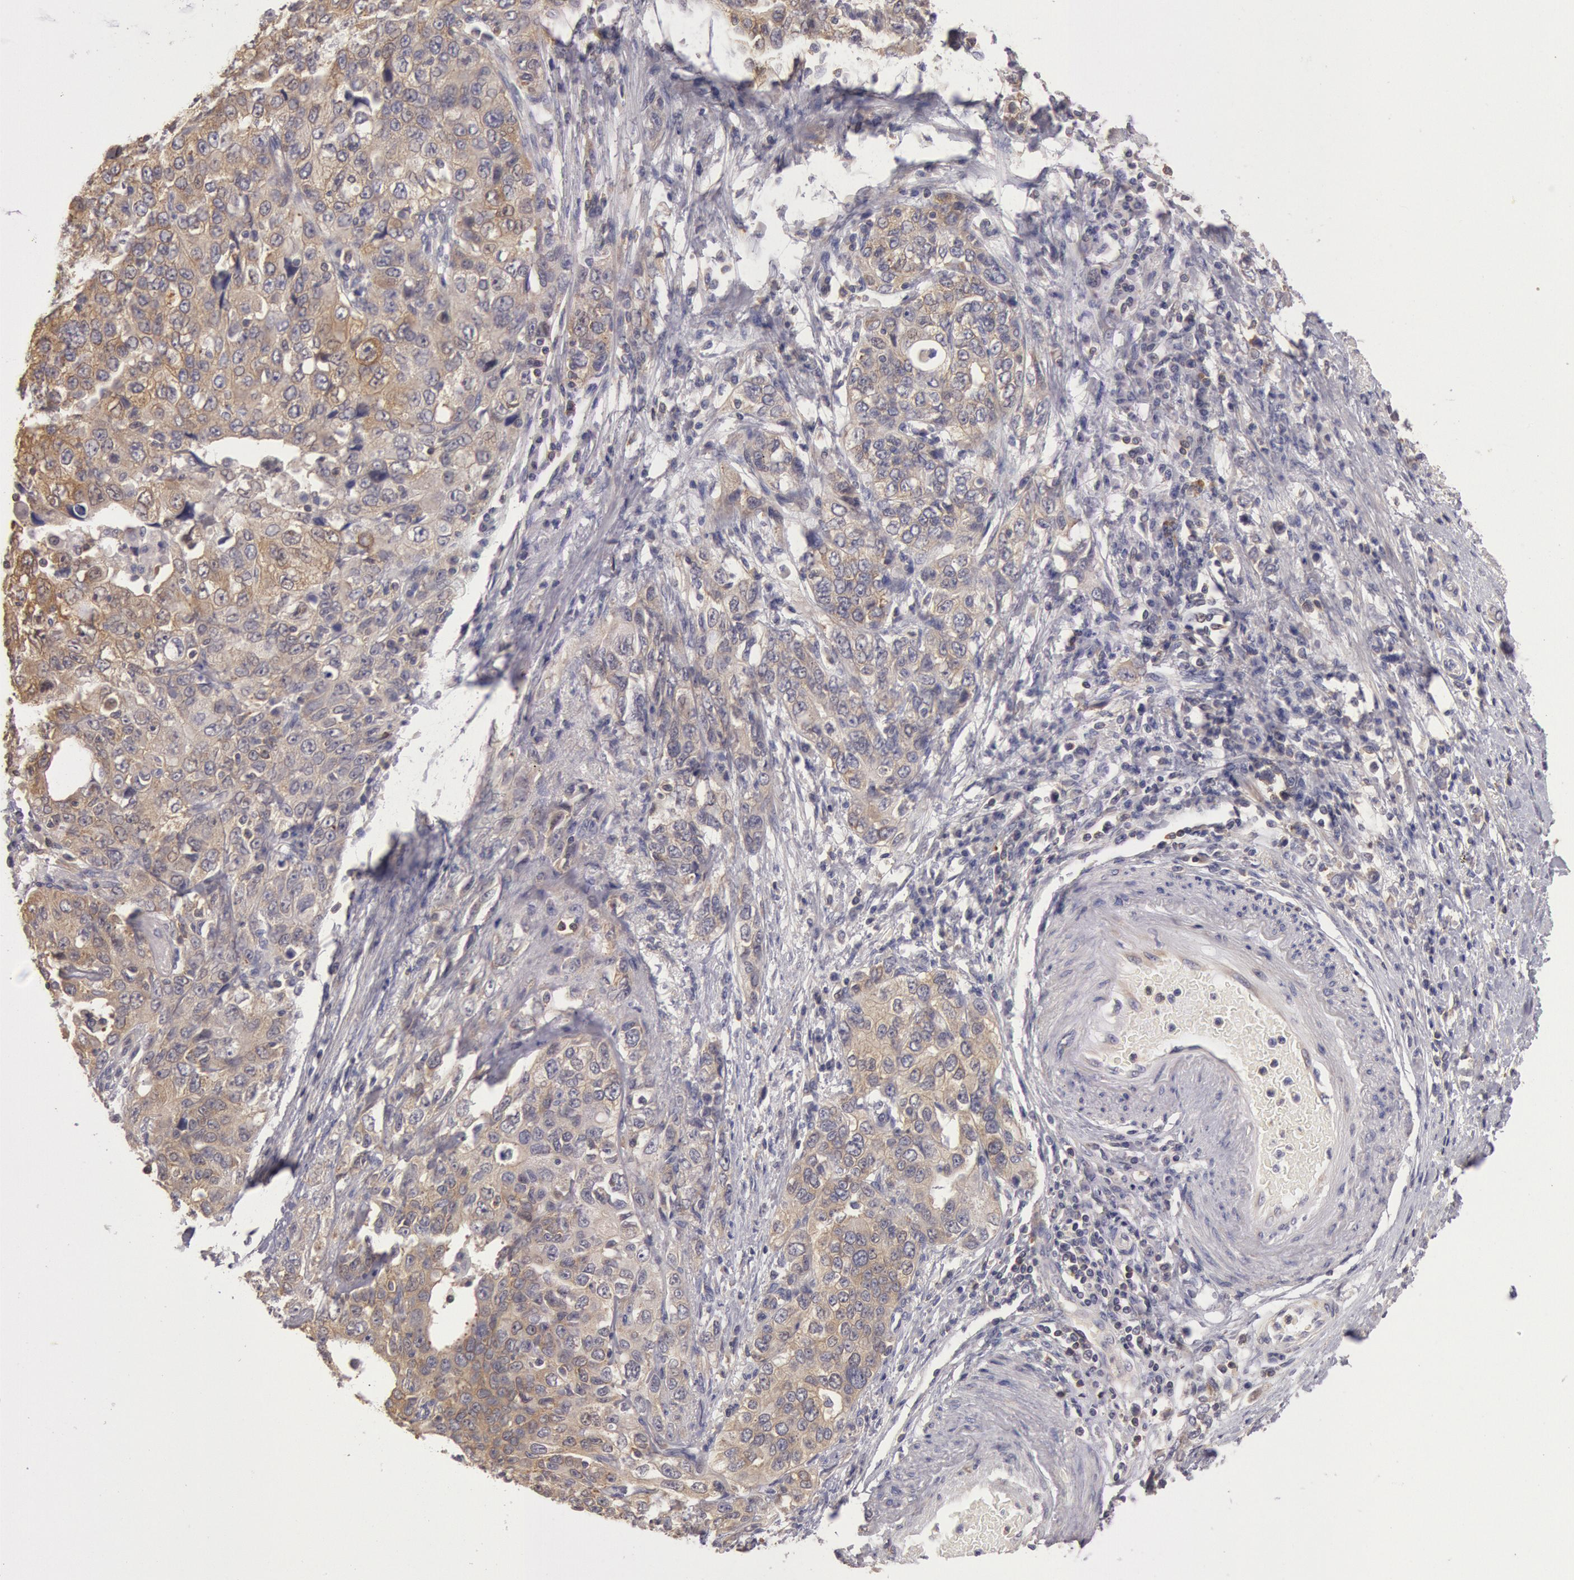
{"staining": {"intensity": "moderate", "quantity": "25%-75%", "location": "cytoplasmic/membranous"}, "tissue": "stomach cancer", "cell_type": "Tumor cells", "image_type": "cancer", "snomed": [{"axis": "morphology", "description": "Adenocarcinoma, NOS"}, {"axis": "topography", "description": "Stomach, upper"}], "caption": "IHC of human stomach adenocarcinoma demonstrates medium levels of moderate cytoplasmic/membranous staining in approximately 25%-75% of tumor cells. (DAB (3,3'-diaminobenzidine) IHC with brightfield microscopy, high magnification).", "gene": "NMT2", "patient": {"sex": "male", "age": 76}}